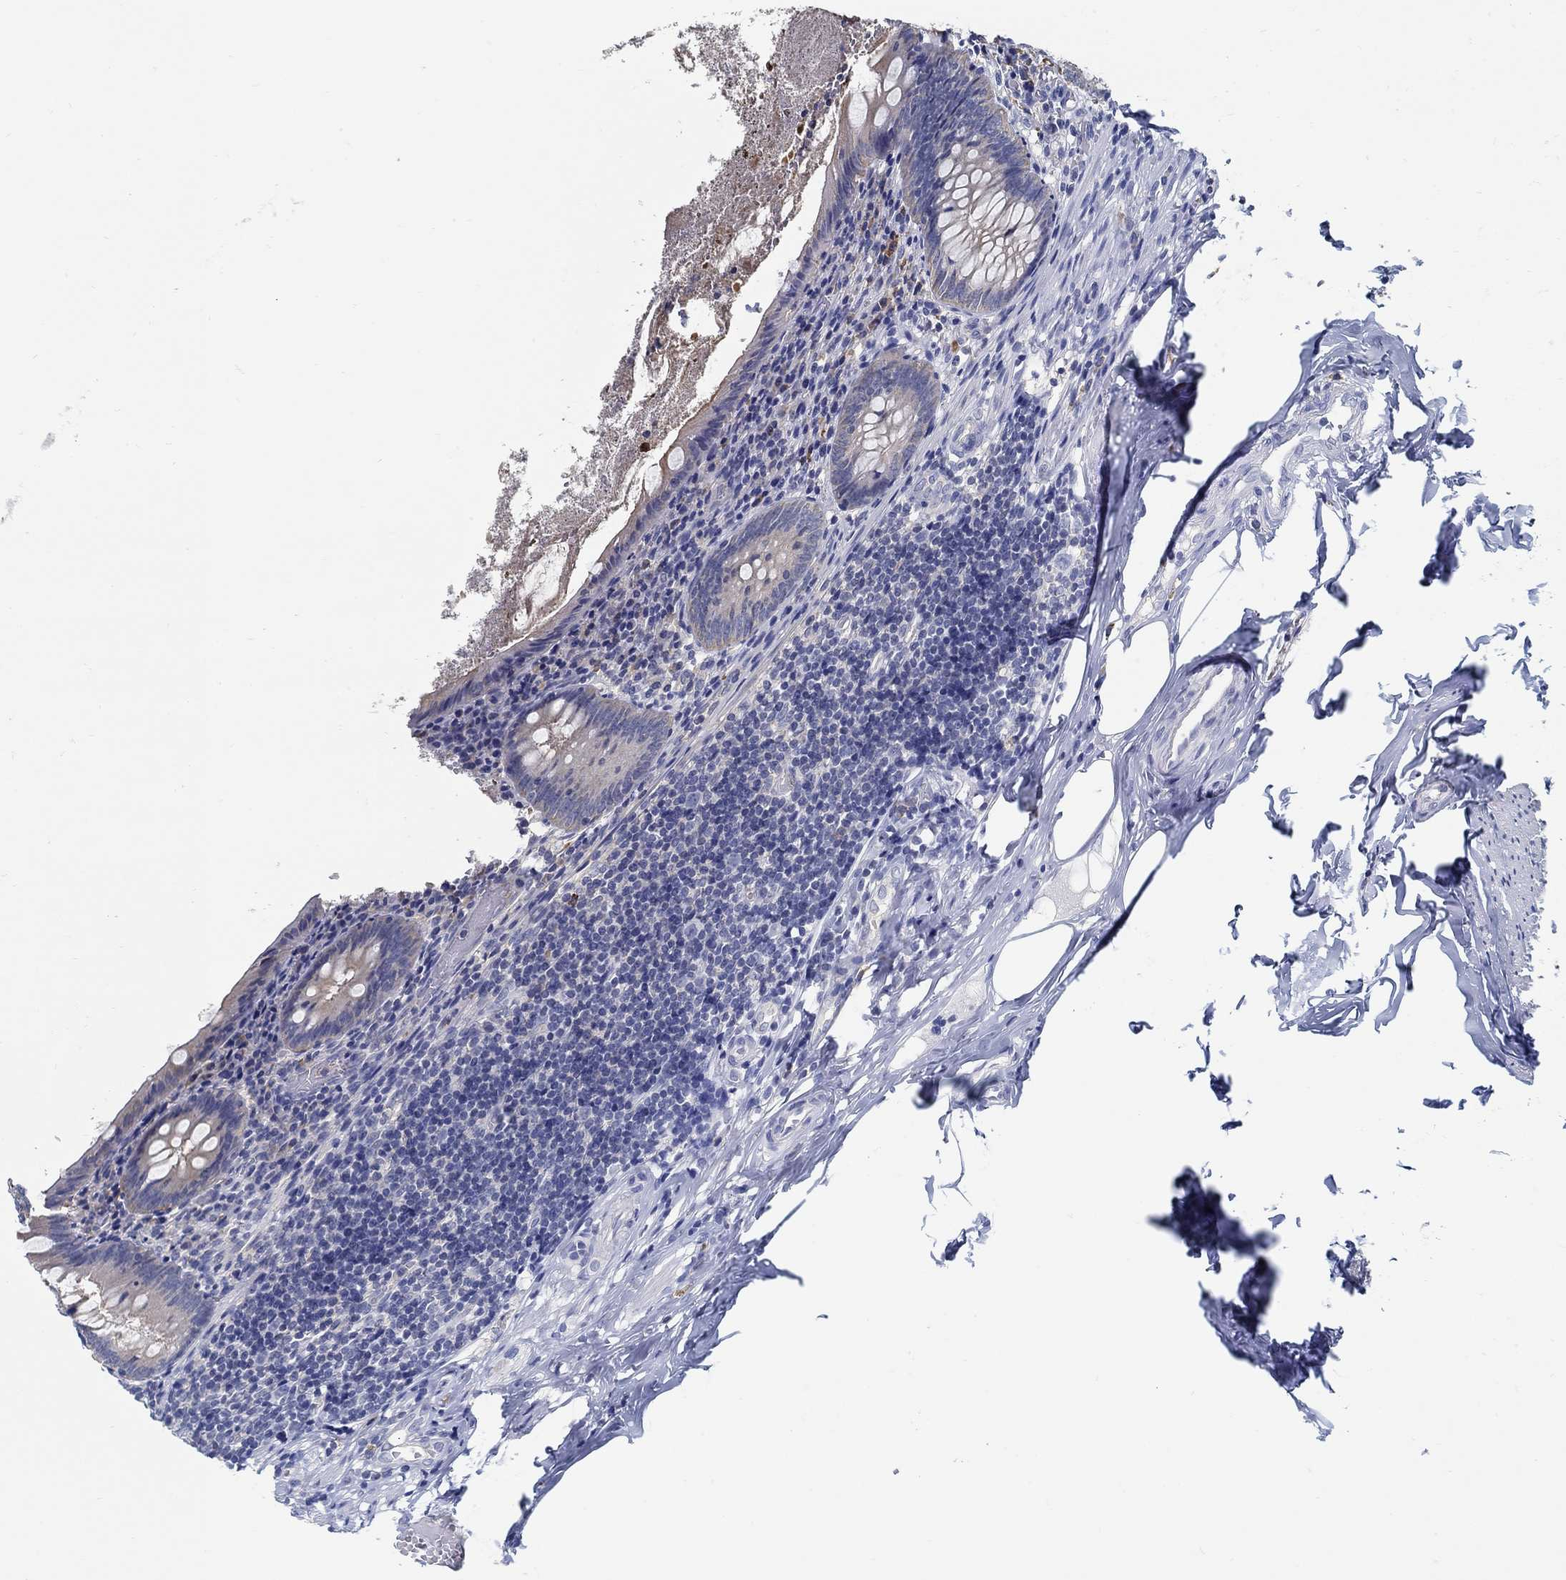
{"staining": {"intensity": "moderate", "quantity": "<25%", "location": "cytoplasmic/membranous"}, "tissue": "appendix", "cell_type": "Glandular cells", "image_type": "normal", "snomed": [{"axis": "morphology", "description": "Normal tissue, NOS"}, {"axis": "topography", "description": "Appendix"}], "caption": "Immunohistochemistry histopathology image of normal human appendix stained for a protein (brown), which demonstrates low levels of moderate cytoplasmic/membranous expression in approximately <25% of glandular cells.", "gene": "PCDH11X", "patient": {"sex": "female", "age": 23}}